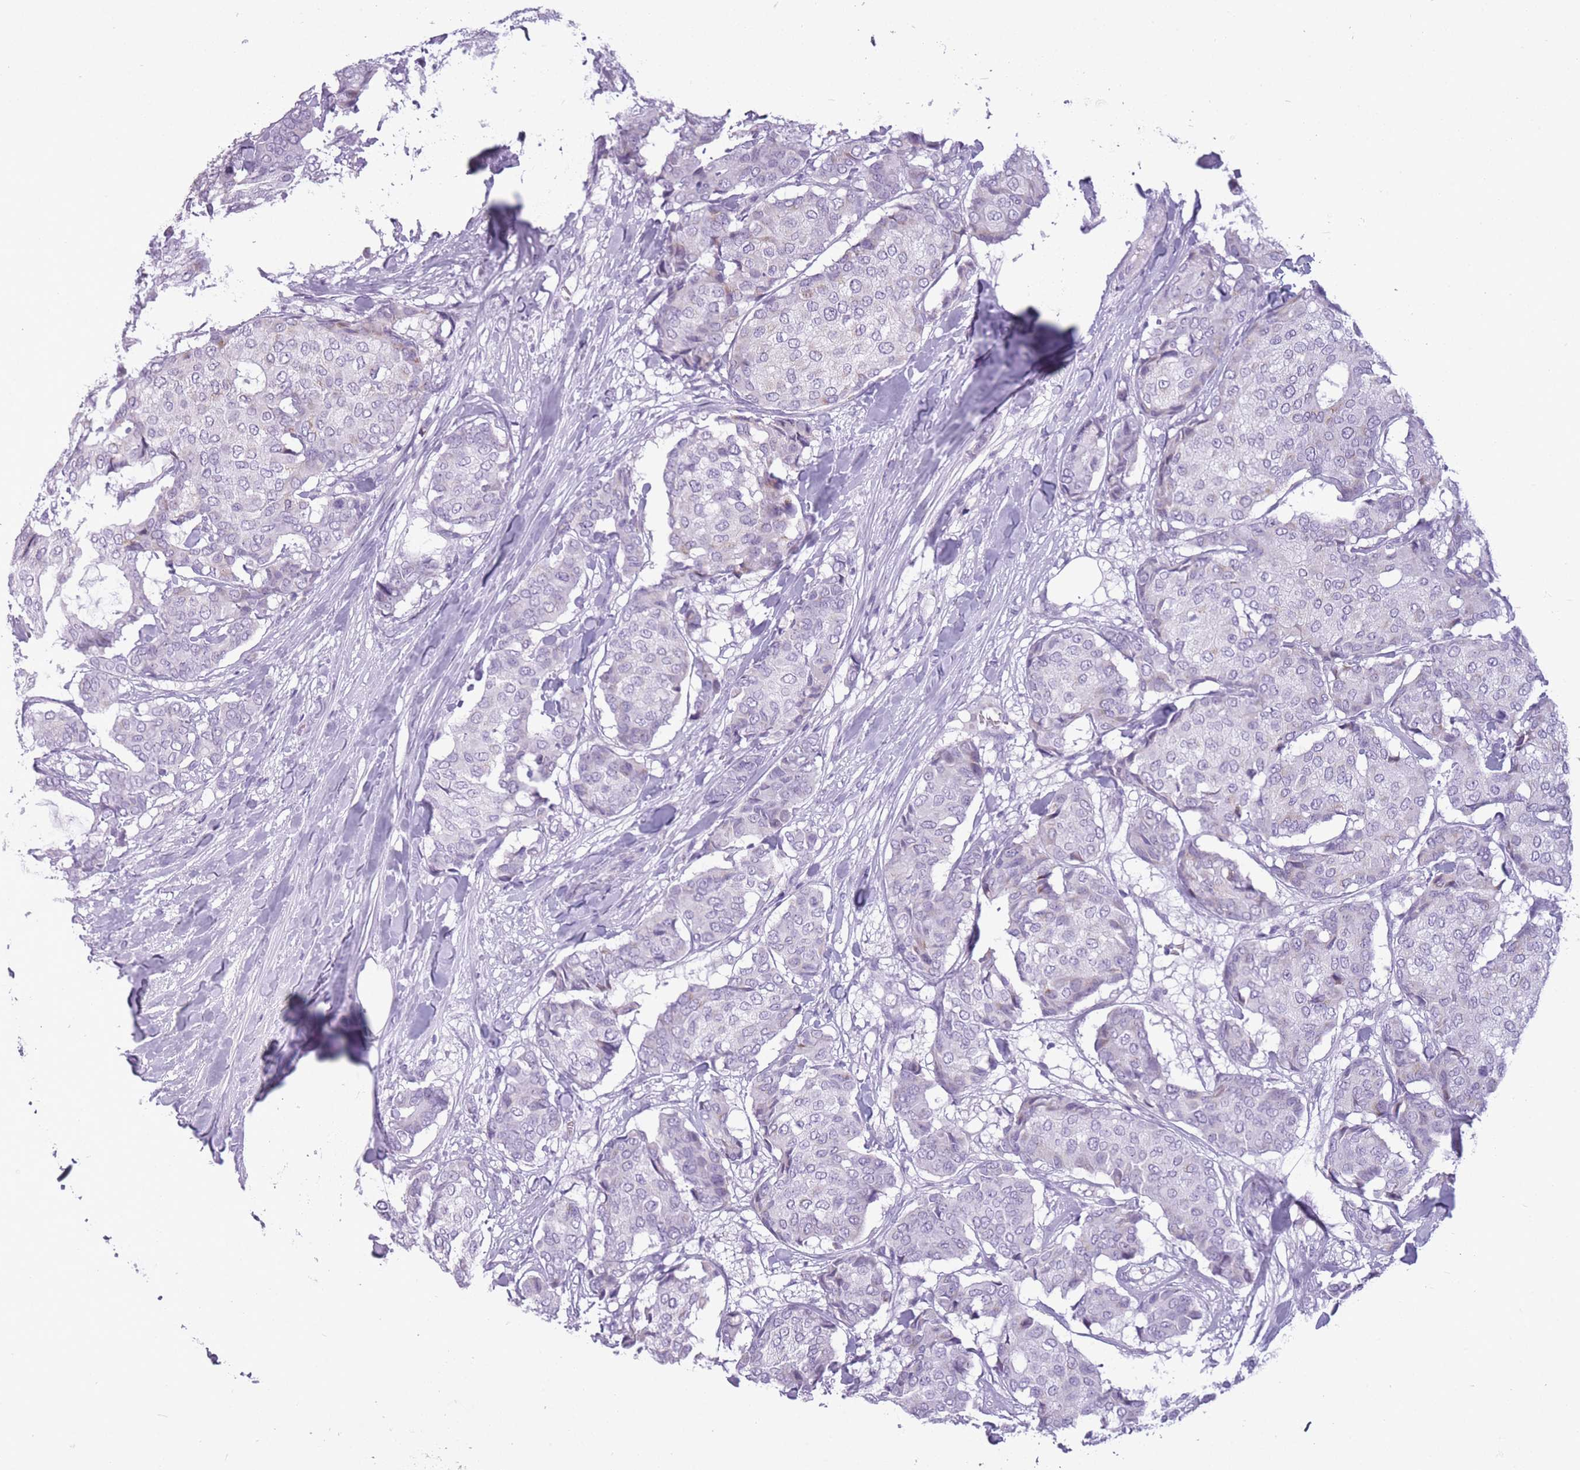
{"staining": {"intensity": "negative", "quantity": "none", "location": "none"}, "tissue": "breast cancer", "cell_type": "Tumor cells", "image_type": "cancer", "snomed": [{"axis": "morphology", "description": "Duct carcinoma"}, {"axis": "topography", "description": "Breast"}], "caption": "High power microscopy photomicrograph of an immunohistochemistry photomicrograph of breast cancer, revealing no significant positivity in tumor cells.", "gene": "GOLGA6D", "patient": {"sex": "female", "age": 75}}